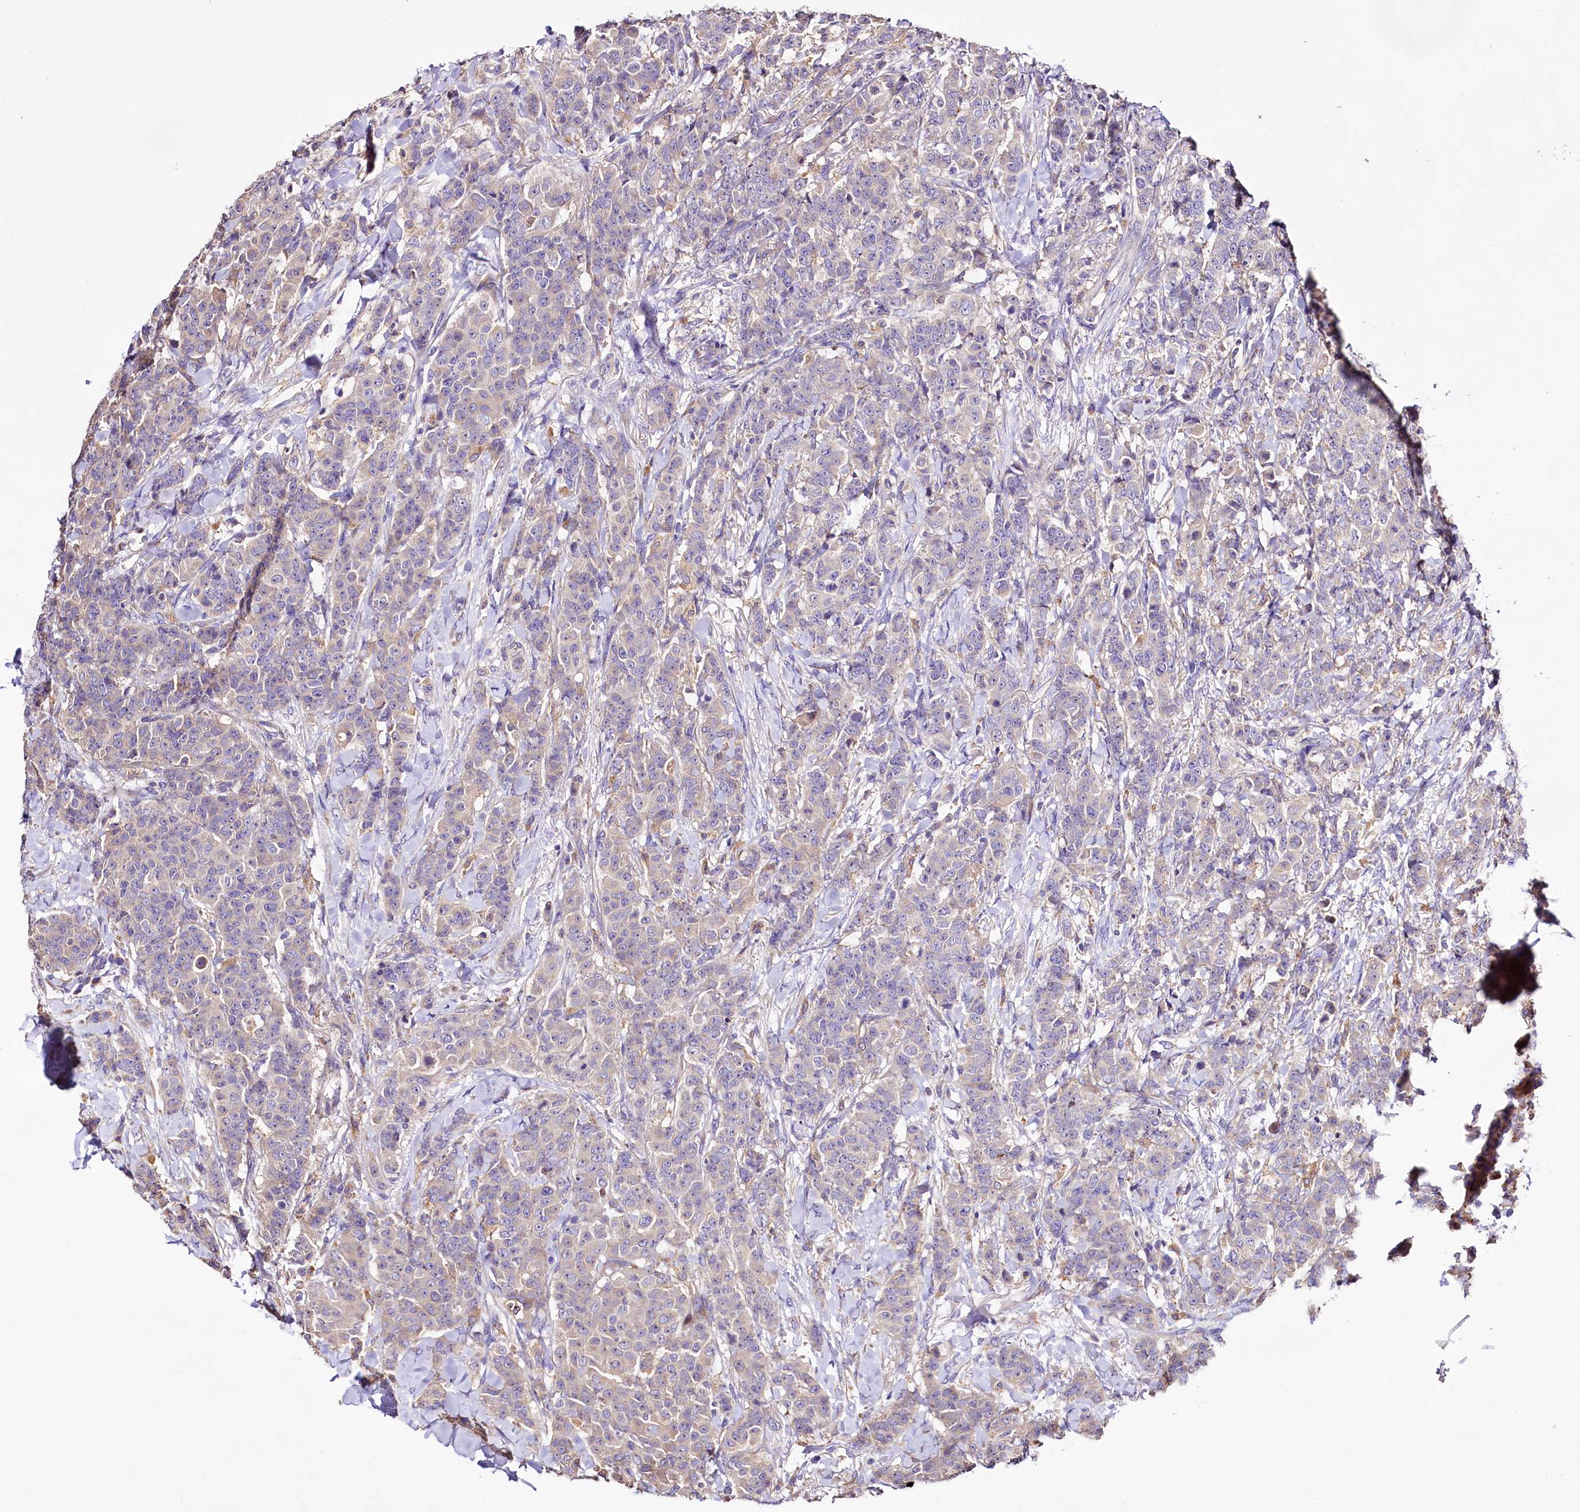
{"staining": {"intensity": "negative", "quantity": "none", "location": "none"}, "tissue": "breast cancer", "cell_type": "Tumor cells", "image_type": "cancer", "snomed": [{"axis": "morphology", "description": "Duct carcinoma"}, {"axis": "topography", "description": "Breast"}], "caption": "A histopathology image of breast intraductal carcinoma stained for a protein exhibits no brown staining in tumor cells. The staining was performed using DAB (3,3'-diaminobenzidine) to visualize the protein expression in brown, while the nuclei were stained in blue with hematoxylin (Magnification: 20x).", "gene": "DMXL2", "patient": {"sex": "female", "age": 40}}